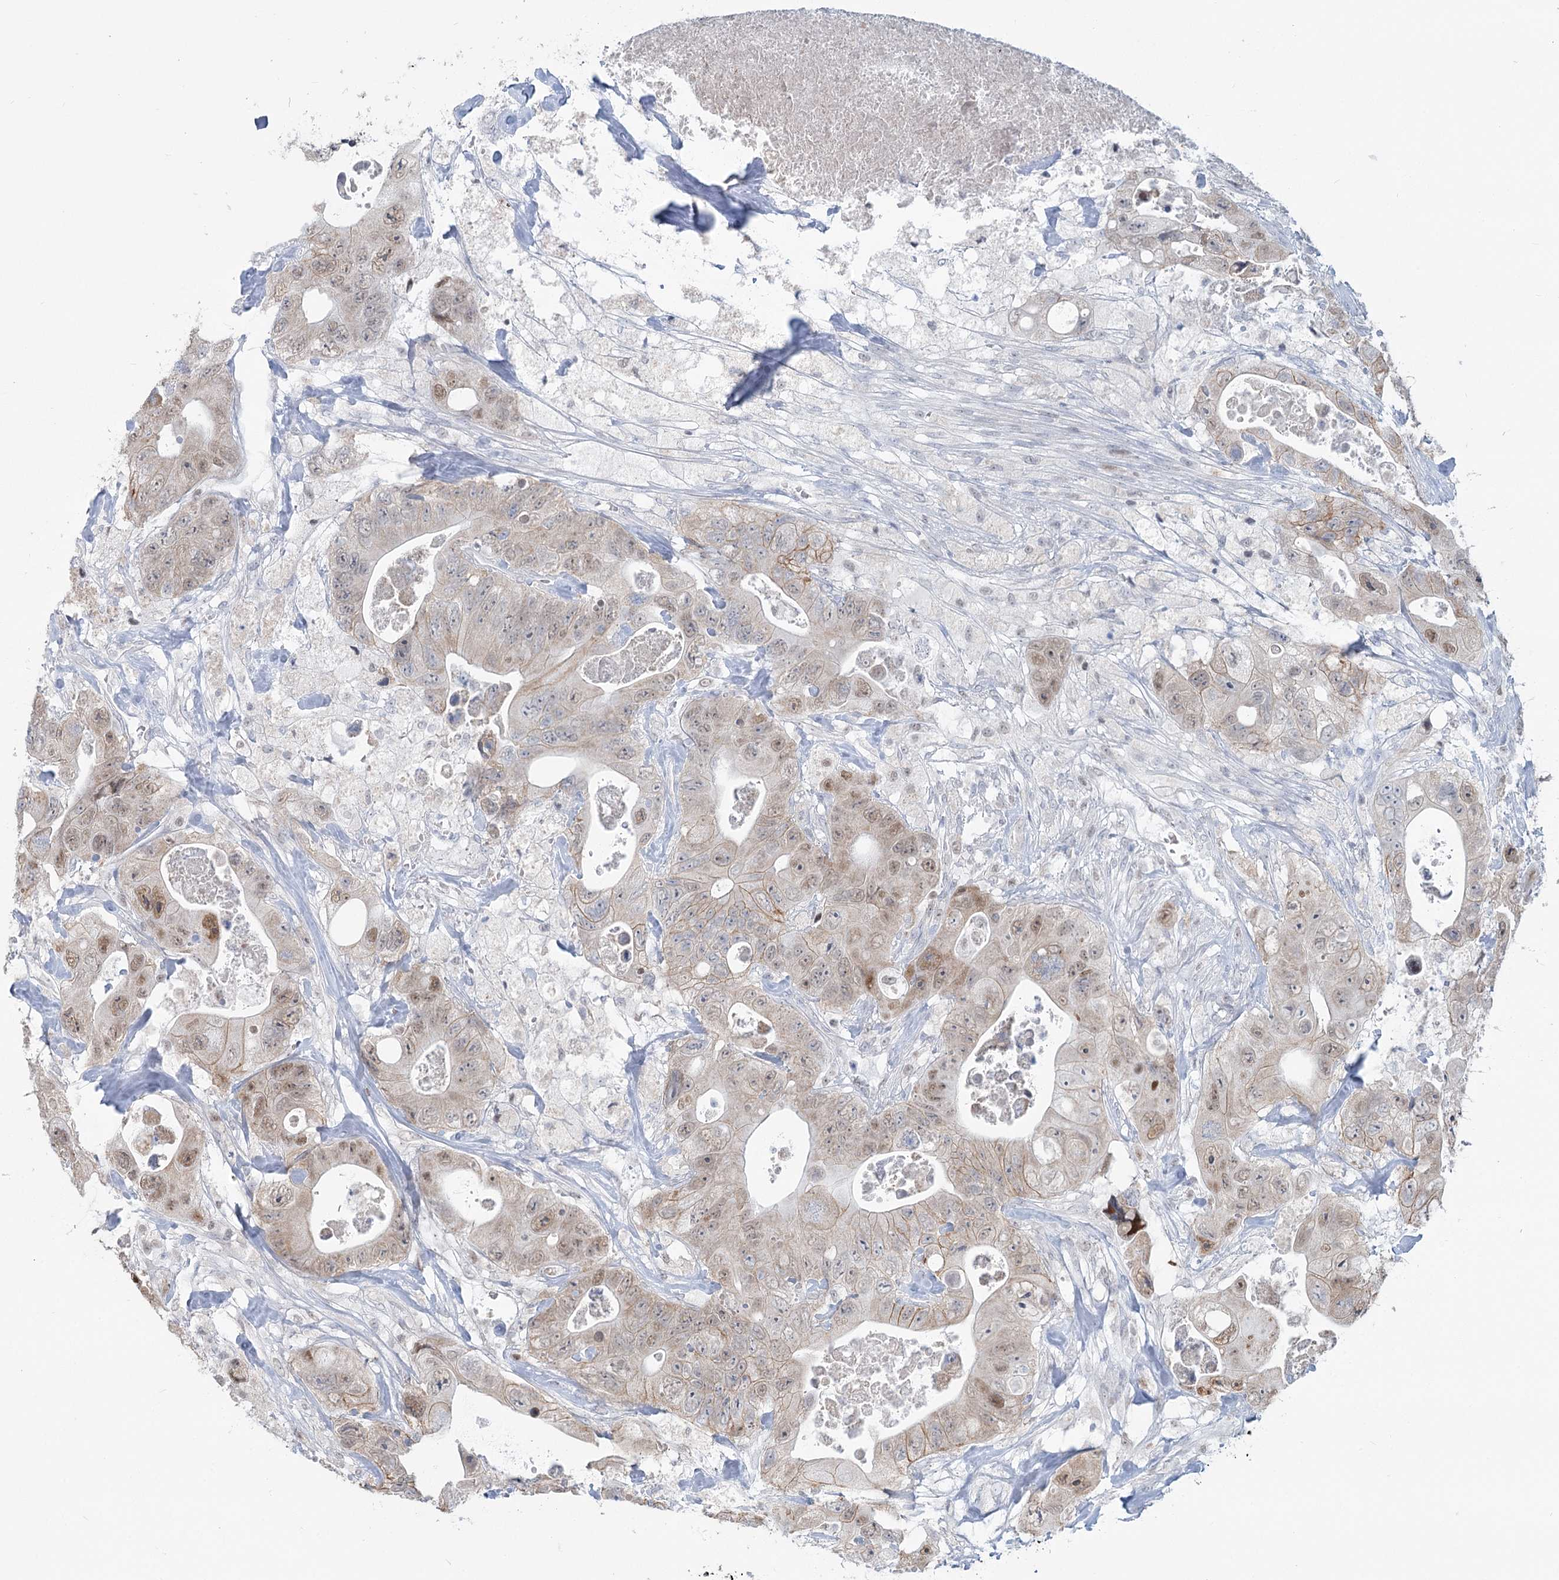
{"staining": {"intensity": "weak", "quantity": "25%-75%", "location": "cytoplasmic/membranous,nuclear"}, "tissue": "colorectal cancer", "cell_type": "Tumor cells", "image_type": "cancer", "snomed": [{"axis": "morphology", "description": "Adenocarcinoma, NOS"}, {"axis": "topography", "description": "Colon"}], "caption": "Colorectal cancer stained with DAB immunohistochemistry (IHC) displays low levels of weak cytoplasmic/membranous and nuclear expression in approximately 25%-75% of tumor cells. (DAB = brown stain, brightfield microscopy at high magnification).", "gene": "MTG1", "patient": {"sex": "female", "age": 46}}